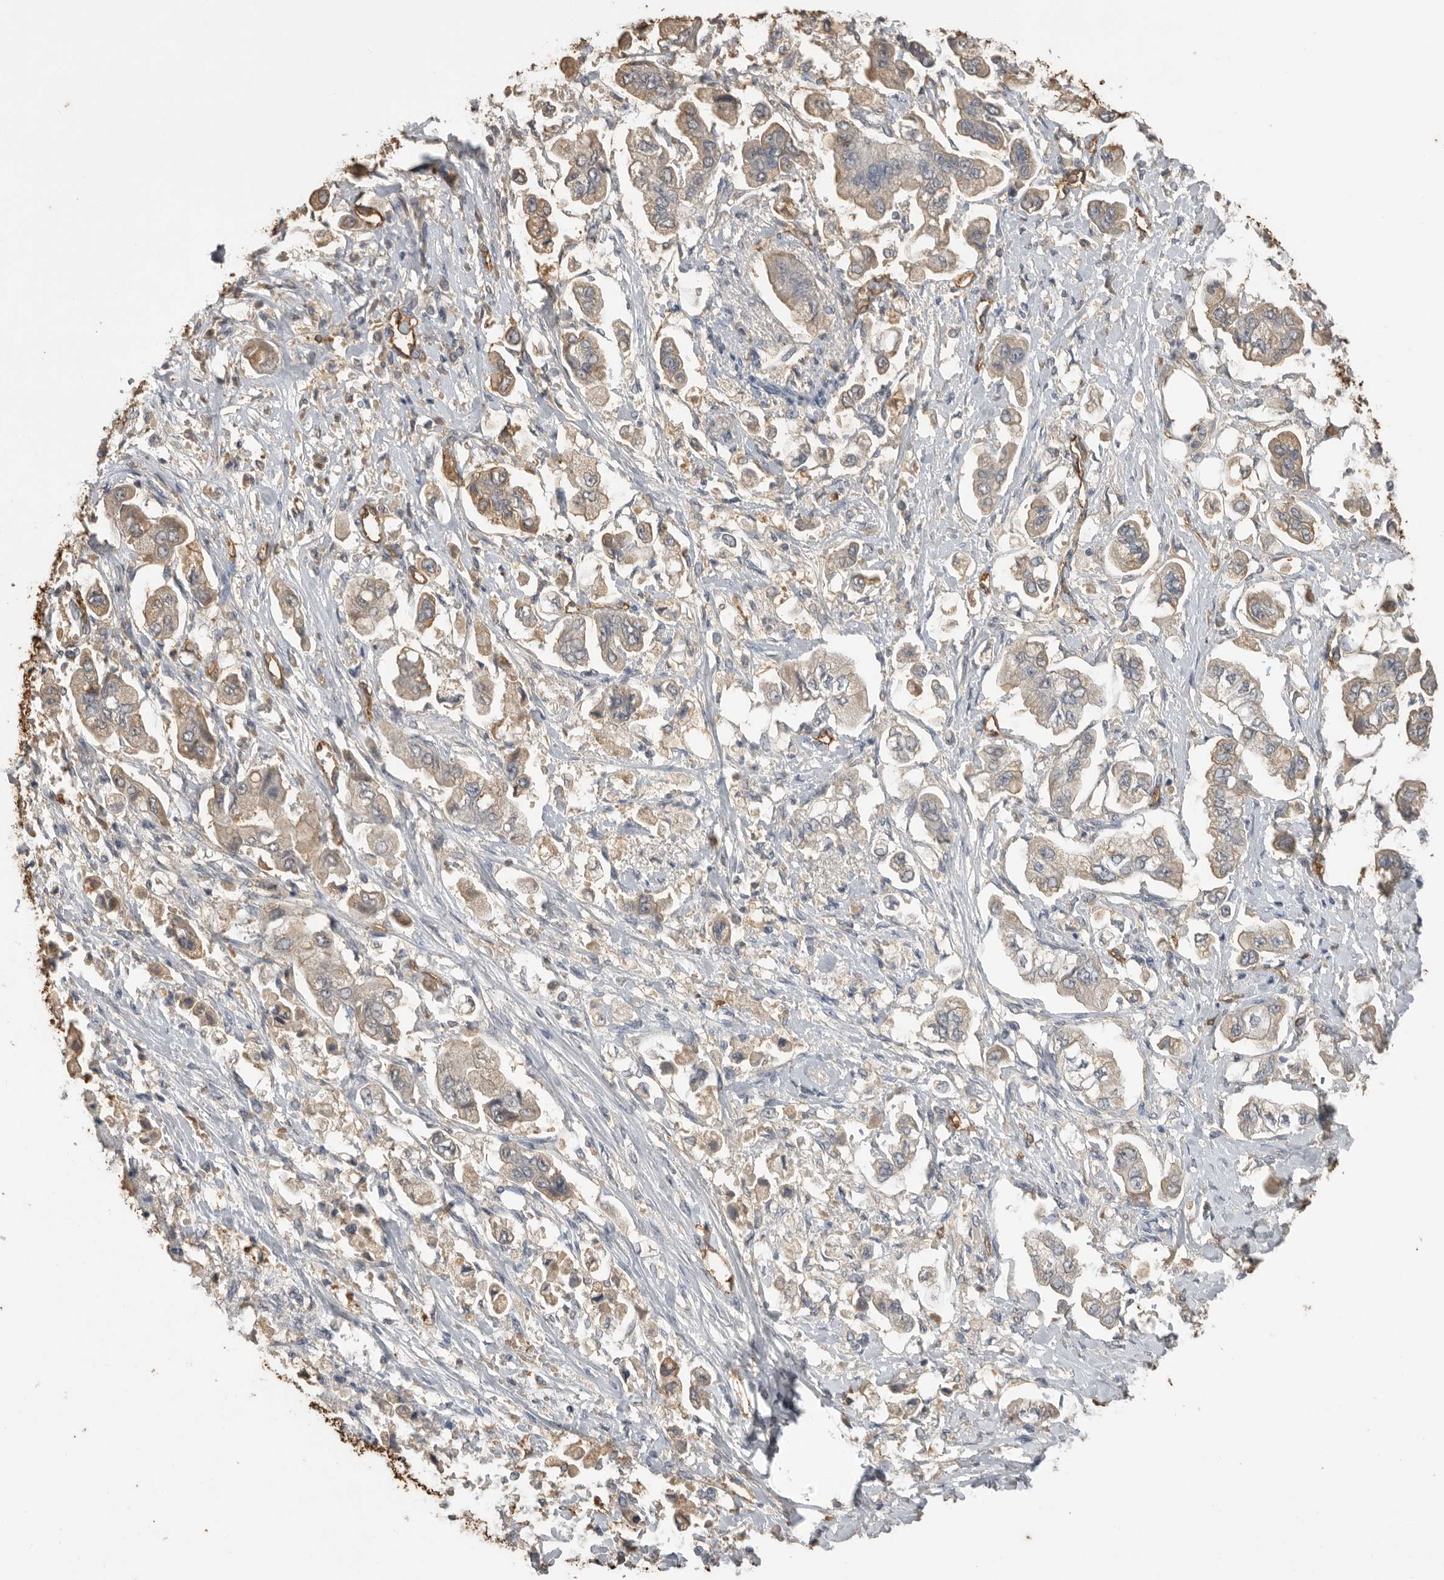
{"staining": {"intensity": "weak", "quantity": "25%-75%", "location": "cytoplasmic/membranous"}, "tissue": "stomach cancer", "cell_type": "Tumor cells", "image_type": "cancer", "snomed": [{"axis": "morphology", "description": "Adenocarcinoma, NOS"}, {"axis": "topography", "description": "Stomach"}], "caption": "Human stomach cancer stained with a protein marker reveals weak staining in tumor cells.", "gene": "IL27", "patient": {"sex": "male", "age": 62}}